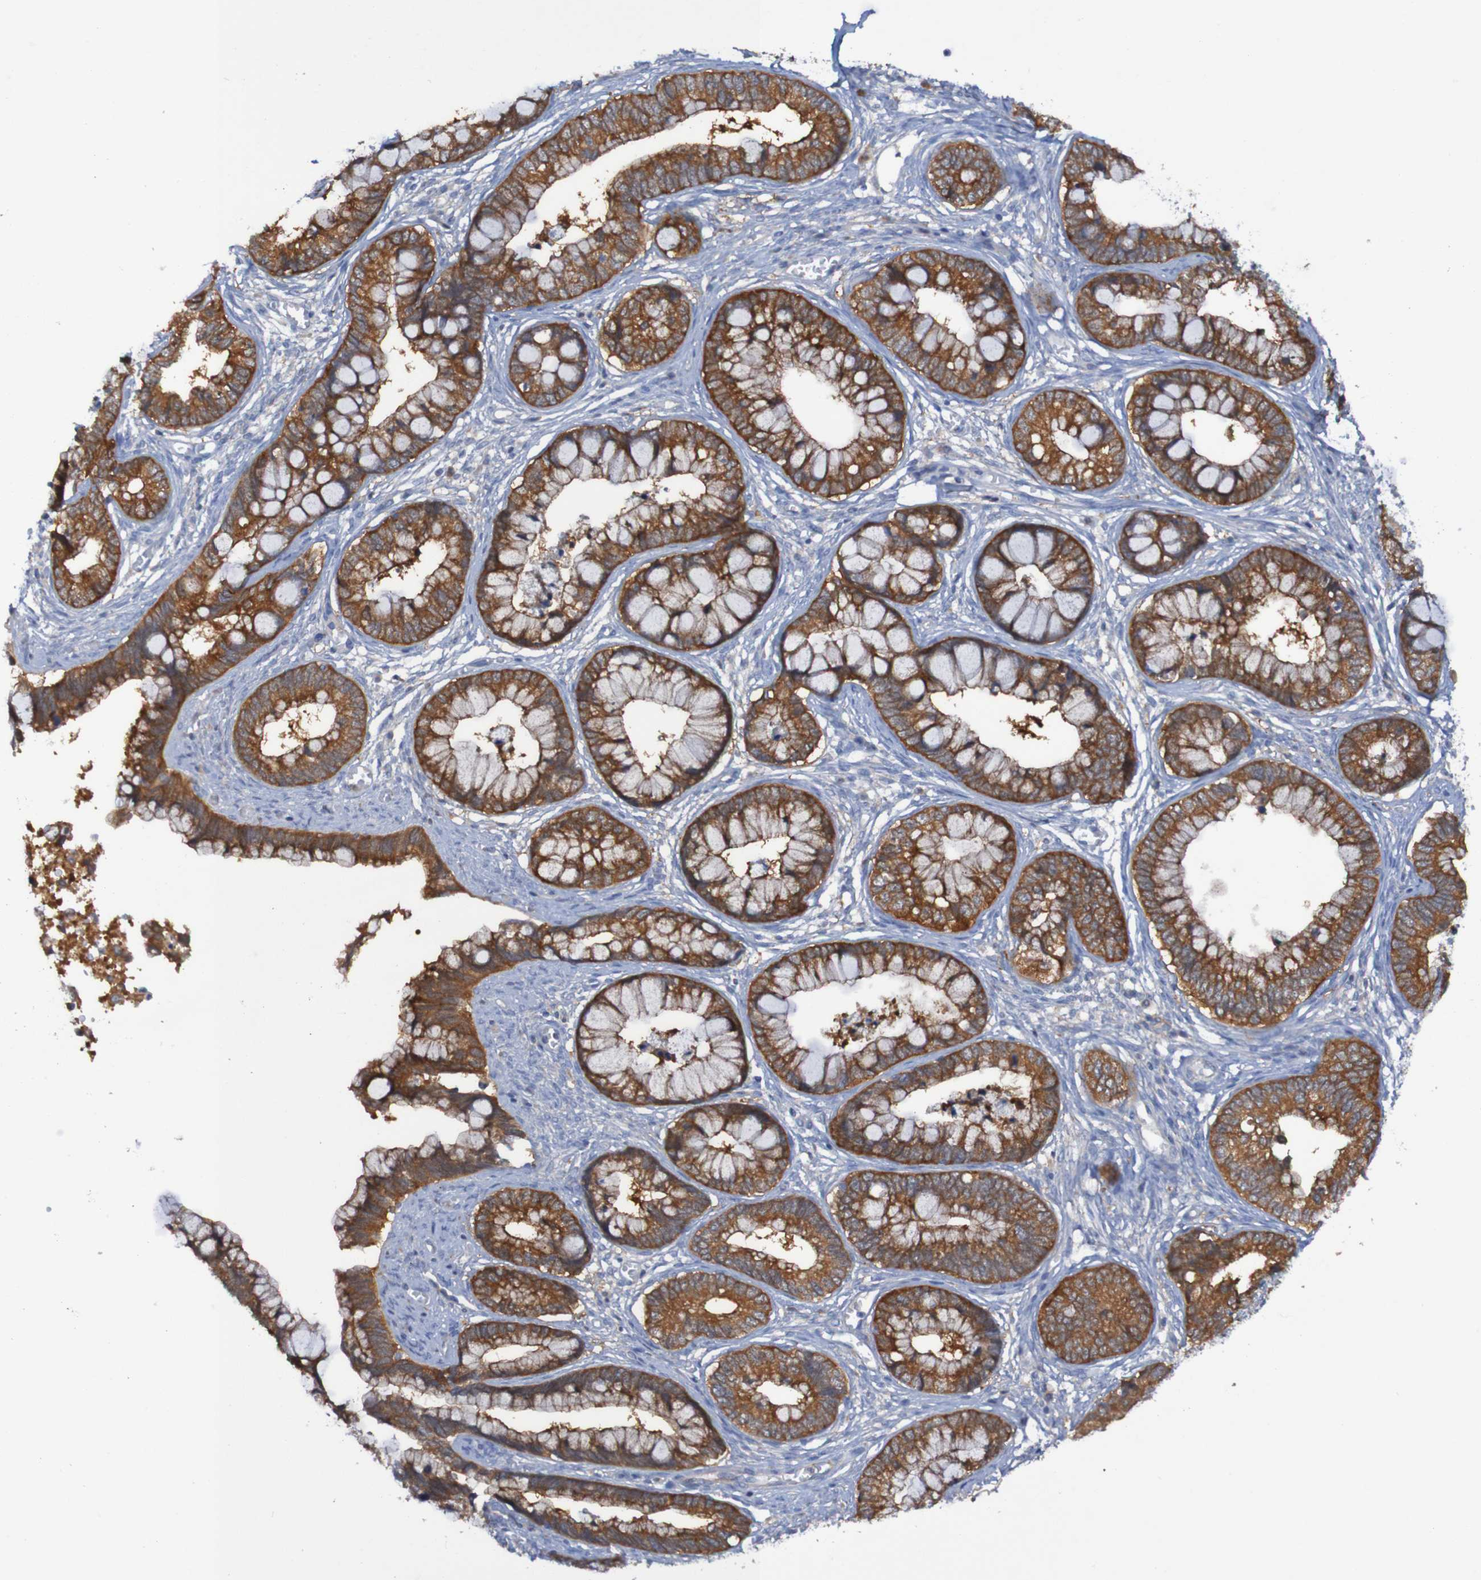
{"staining": {"intensity": "strong", "quantity": ">75%", "location": "cytoplasmic/membranous"}, "tissue": "cervical cancer", "cell_type": "Tumor cells", "image_type": "cancer", "snomed": [{"axis": "morphology", "description": "Adenocarcinoma, NOS"}, {"axis": "topography", "description": "Cervix"}], "caption": "Cervical cancer stained for a protein shows strong cytoplasmic/membranous positivity in tumor cells.", "gene": "ARHGEF16", "patient": {"sex": "female", "age": 44}}